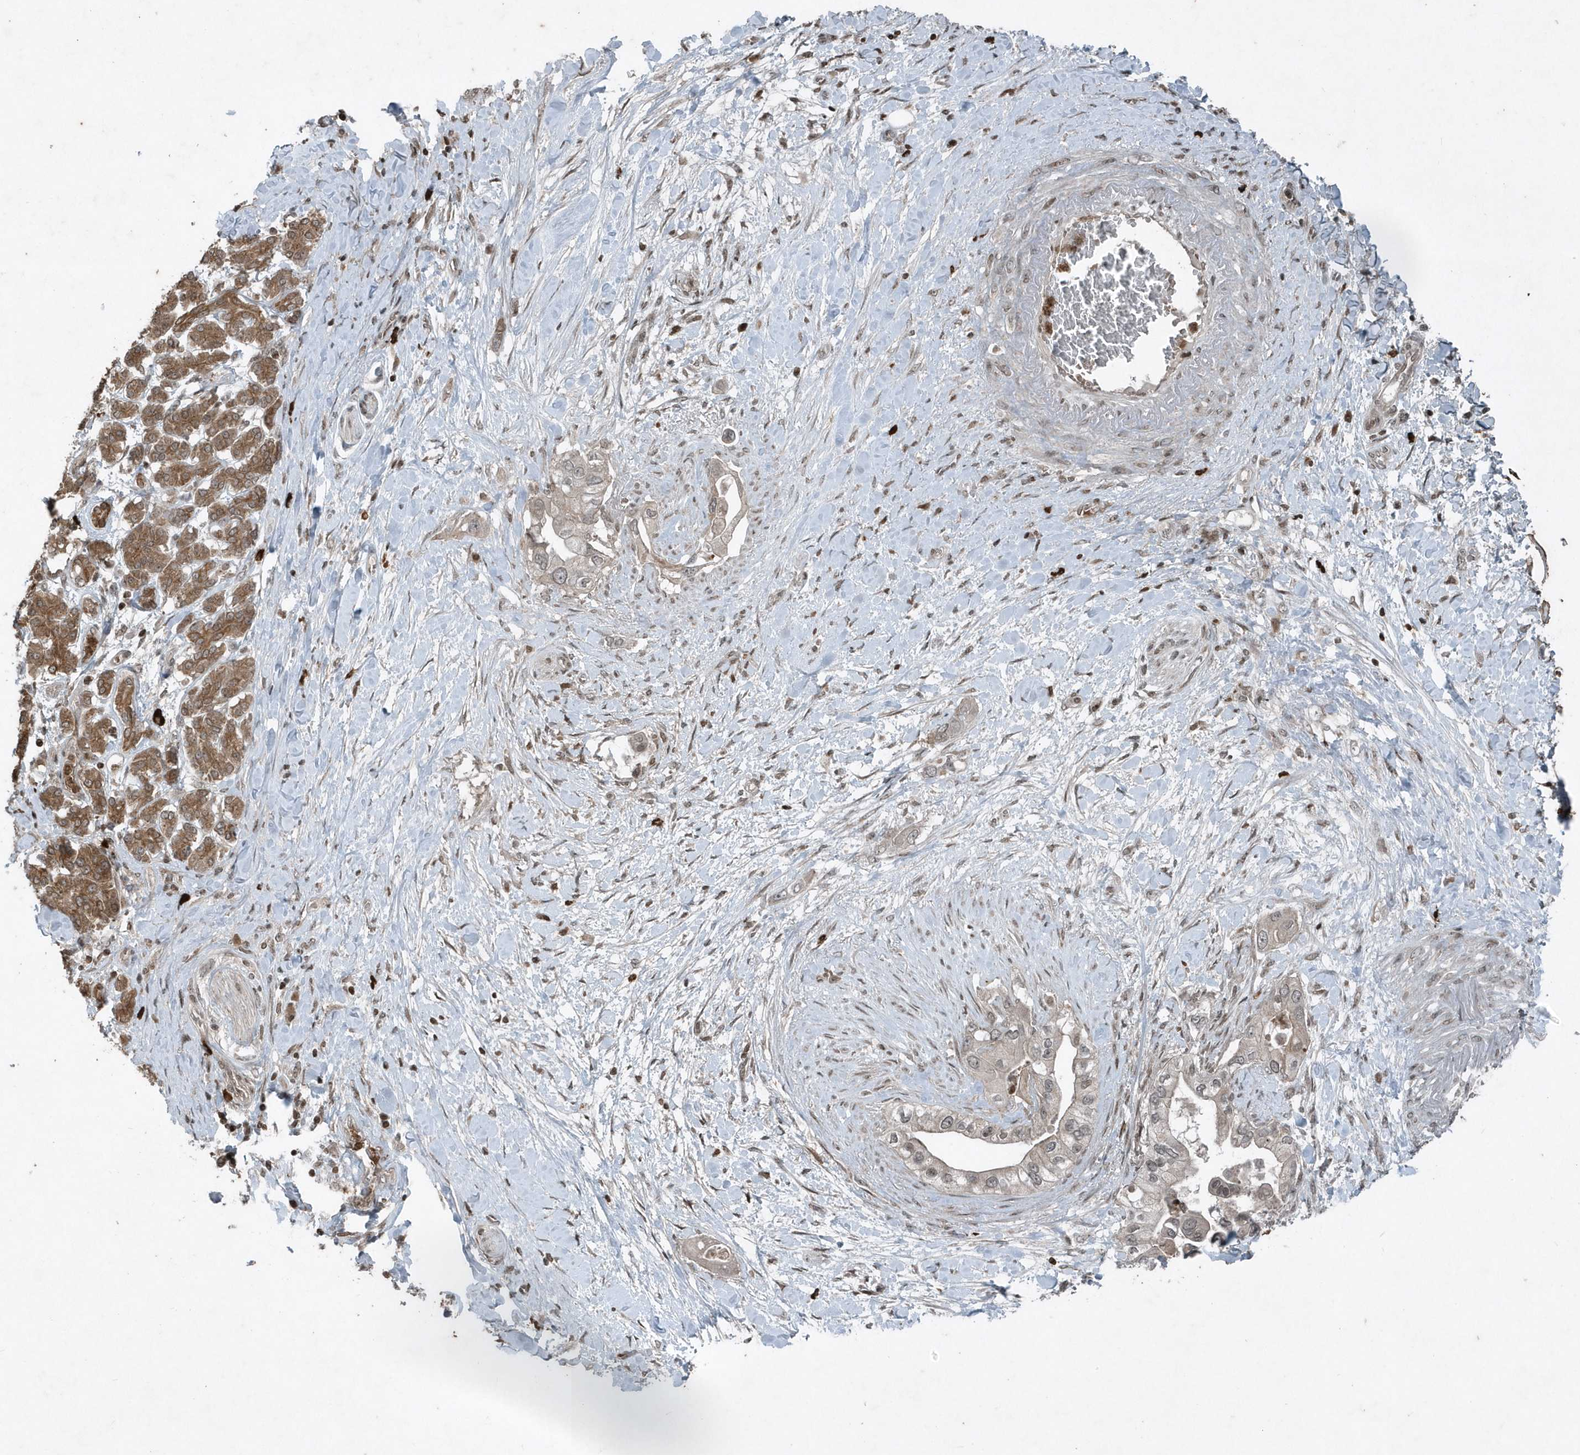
{"staining": {"intensity": "negative", "quantity": "none", "location": "none"}, "tissue": "pancreatic cancer", "cell_type": "Tumor cells", "image_type": "cancer", "snomed": [{"axis": "morphology", "description": "Inflammation, NOS"}, {"axis": "morphology", "description": "Adenocarcinoma, NOS"}, {"axis": "topography", "description": "Pancreas"}], "caption": "IHC histopathology image of pancreatic cancer (adenocarcinoma) stained for a protein (brown), which shows no expression in tumor cells.", "gene": "EIF2B1", "patient": {"sex": "female", "age": 56}}